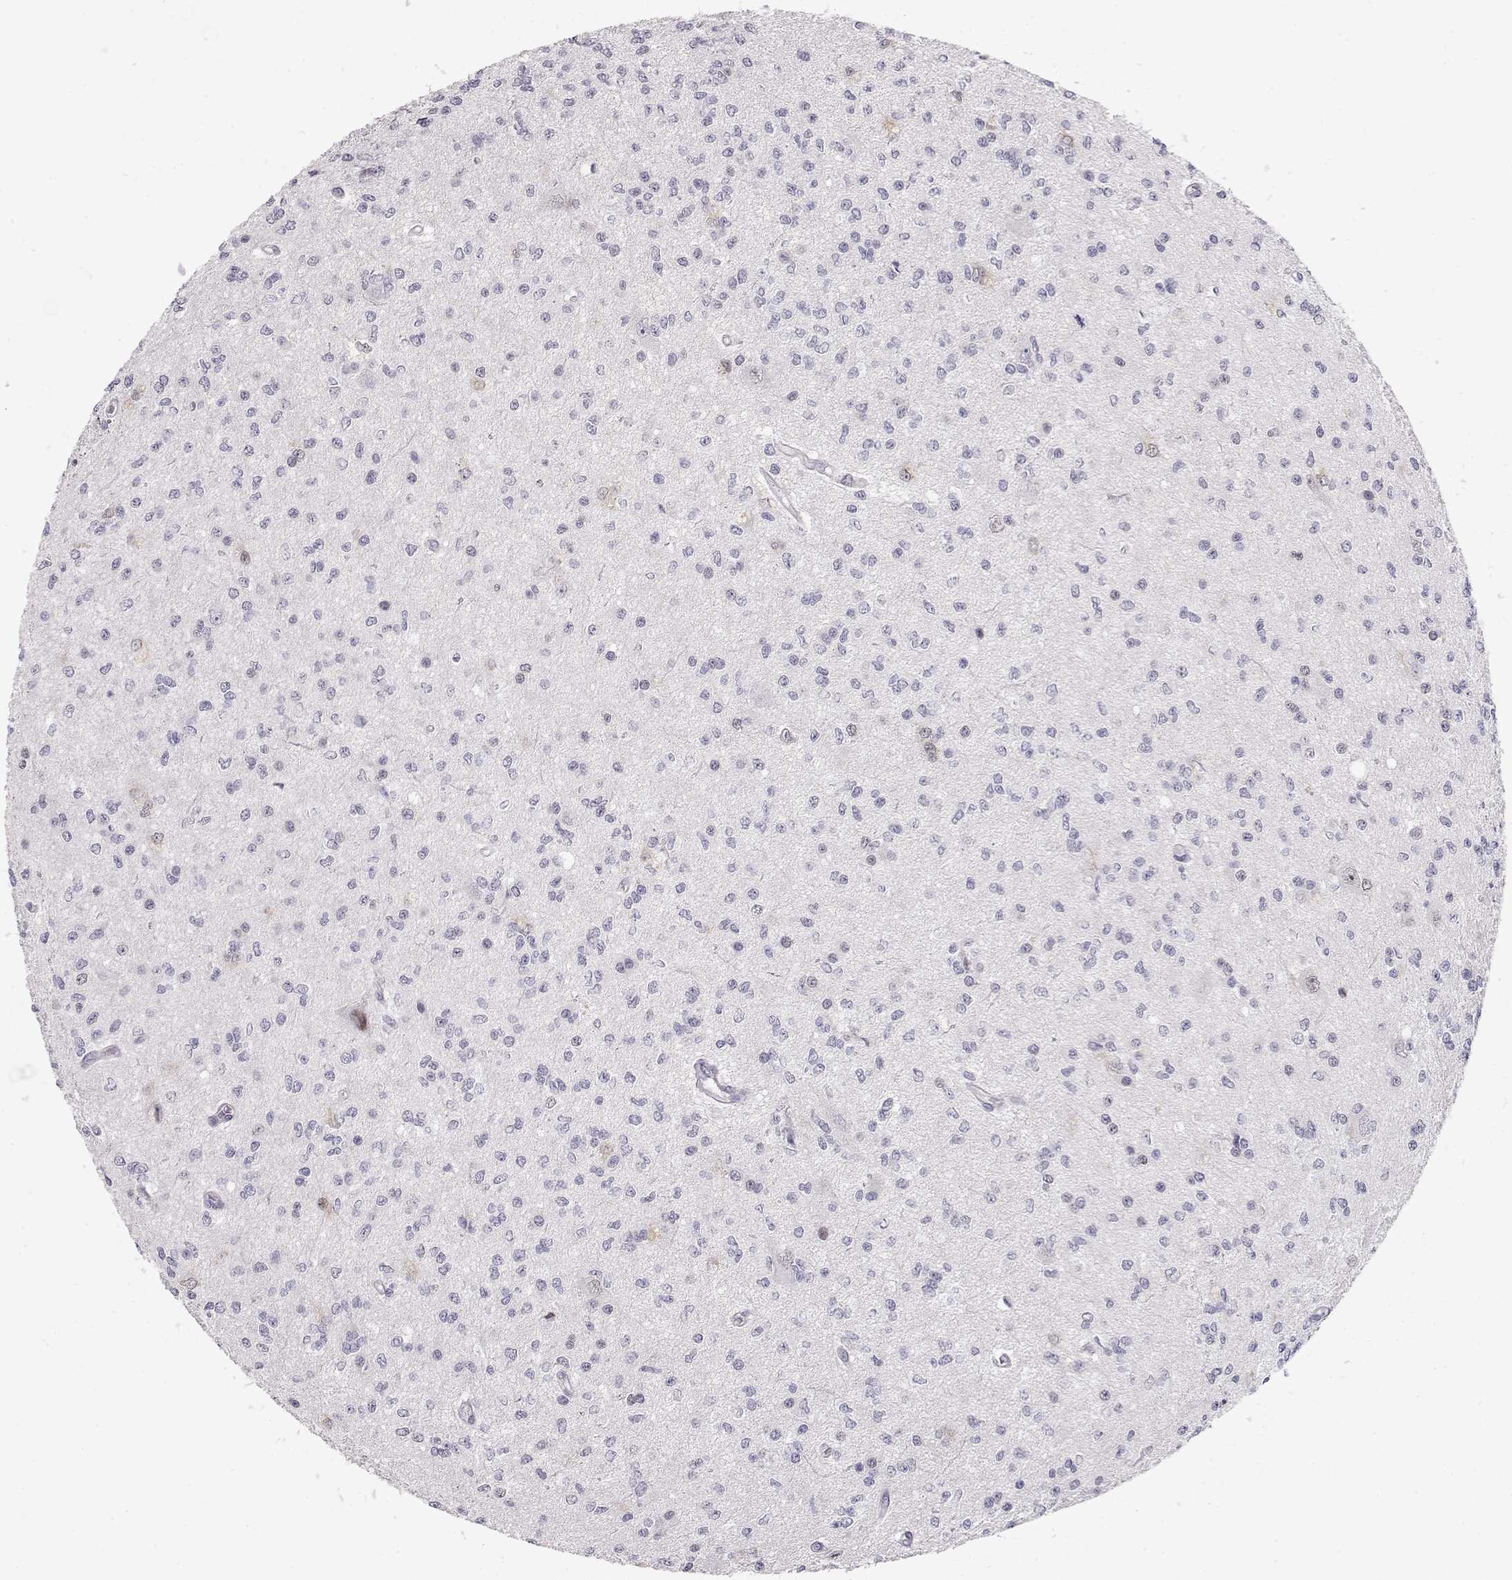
{"staining": {"intensity": "negative", "quantity": "none", "location": "none"}, "tissue": "glioma", "cell_type": "Tumor cells", "image_type": "cancer", "snomed": [{"axis": "morphology", "description": "Glioma, malignant, Low grade"}, {"axis": "topography", "description": "Brain"}], "caption": "Tumor cells are negative for brown protein staining in glioma. The staining was performed using DAB (3,3'-diaminobenzidine) to visualize the protein expression in brown, while the nuclei were stained in blue with hematoxylin (Magnification: 20x).", "gene": "TEPP", "patient": {"sex": "male", "age": 67}}